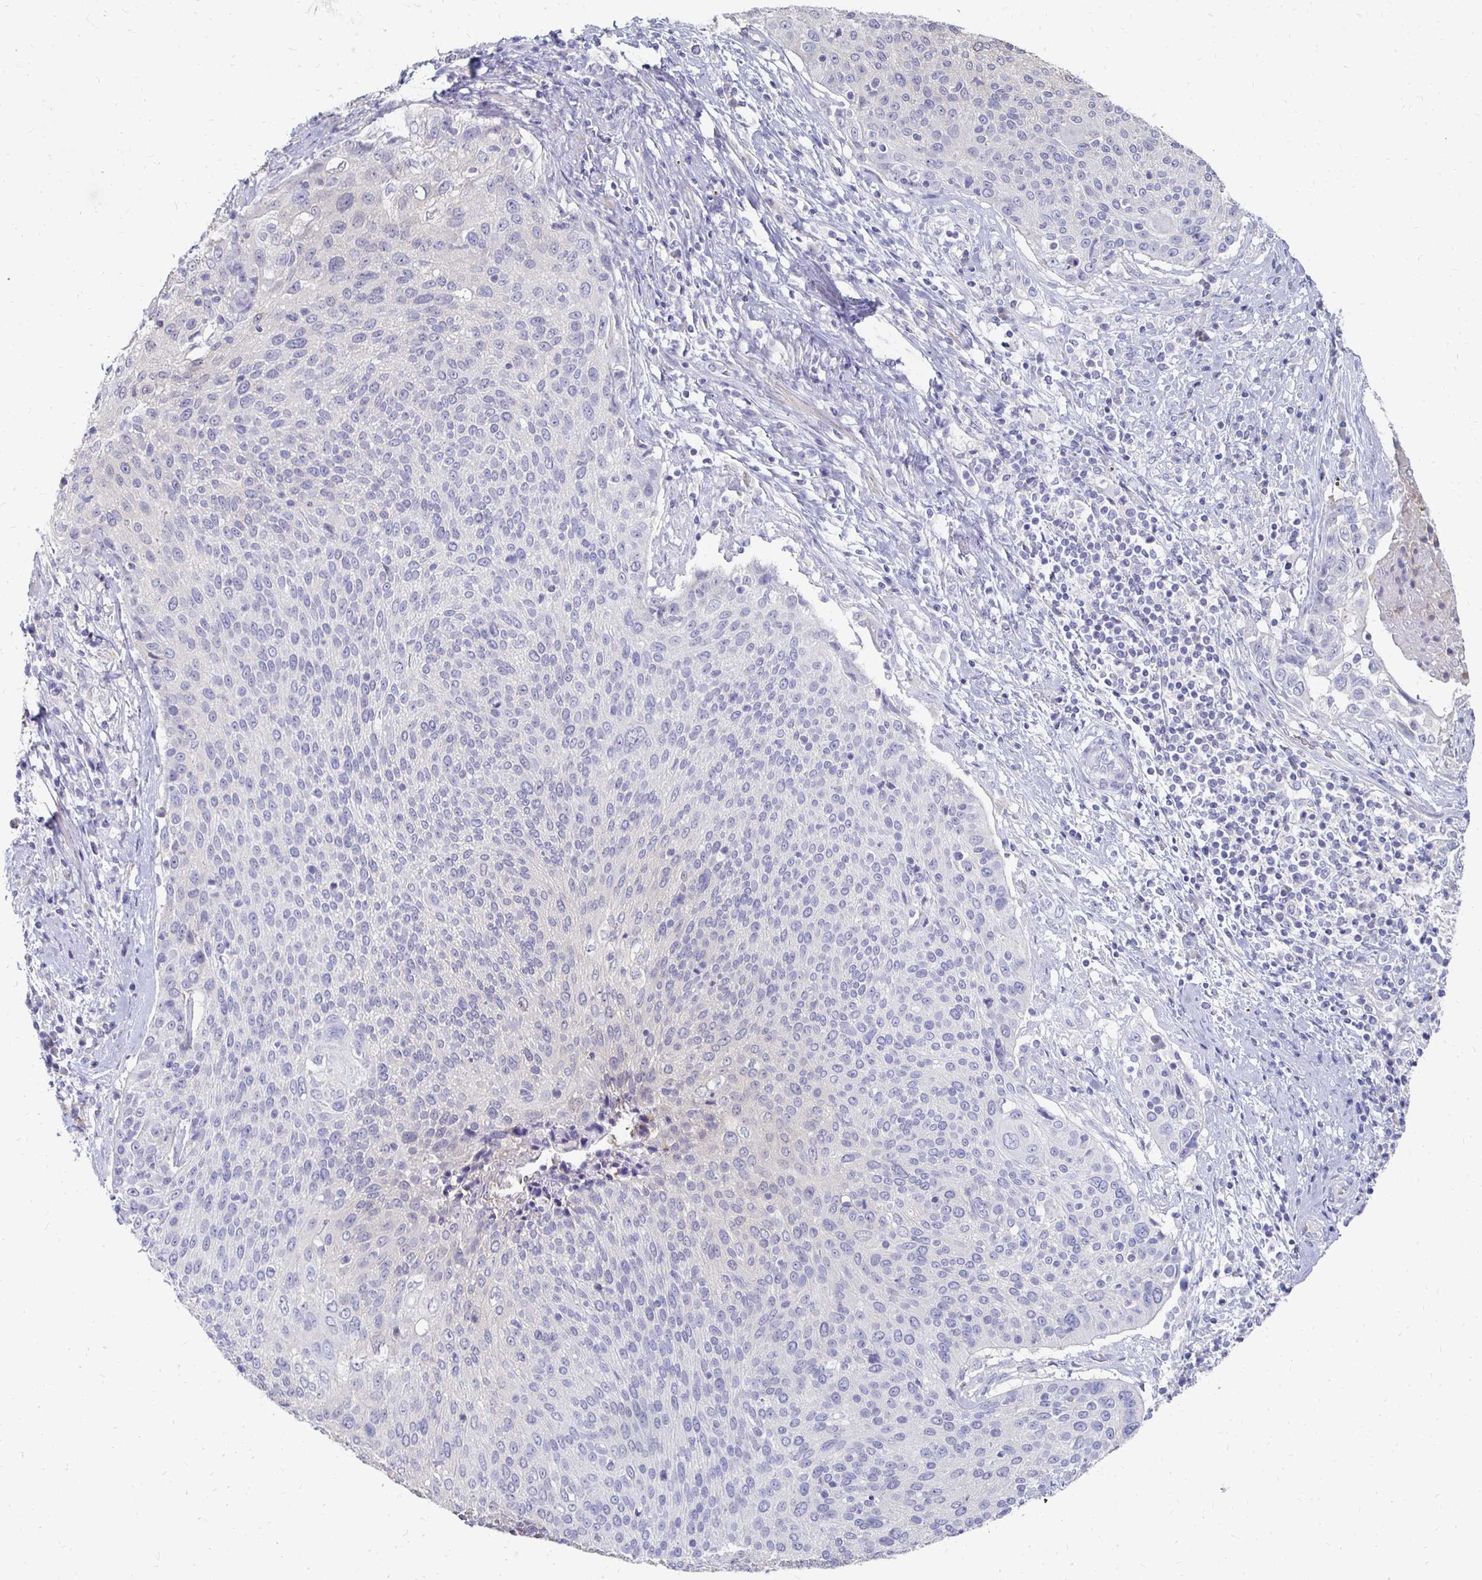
{"staining": {"intensity": "negative", "quantity": "none", "location": "none"}, "tissue": "cervical cancer", "cell_type": "Tumor cells", "image_type": "cancer", "snomed": [{"axis": "morphology", "description": "Squamous cell carcinoma, NOS"}, {"axis": "topography", "description": "Cervix"}], "caption": "DAB immunohistochemical staining of cervical cancer demonstrates no significant positivity in tumor cells.", "gene": "SYCP3", "patient": {"sex": "female", "age": 31}}